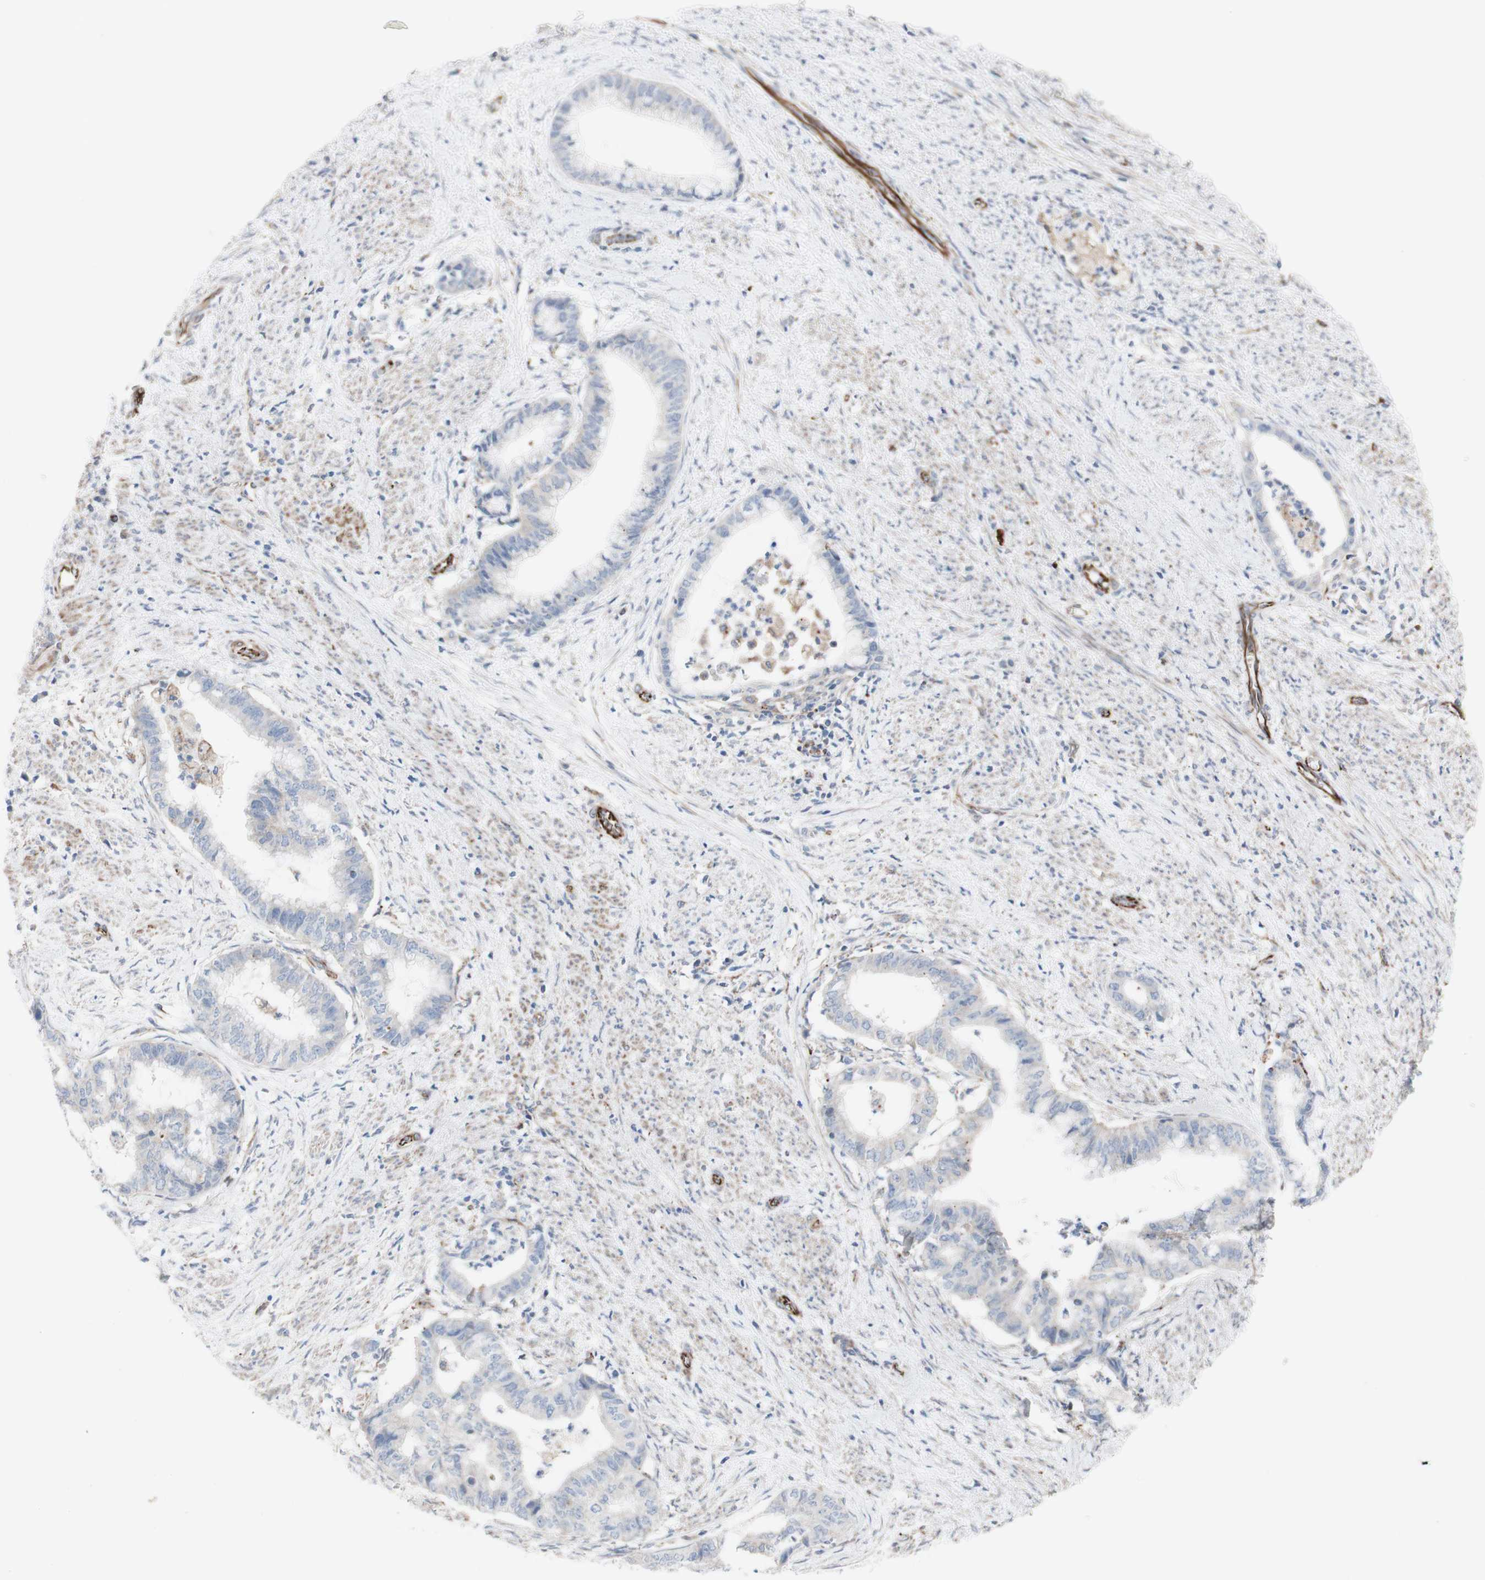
{"staining": {"intensity": "negative", "quantity": "none", "location": "none"}, "tissue": "endometrial cancer", "cell_type": "Tumor cells", "image_type": "cancer", "snomed": [{"axis": "morphology", "description": "Necrosis, NOS"}, {"axis": "morphology", "description": "Adenocarcinoma, NOS"}, {"axis": "topography", "description": "Endometrium"}], "caption": "A photomicrograph of human endometrial adenocarcinoma is negative for staining in tumor cells.", "gene": "AGPAT5", "patient": {"sex": "female", "age": 79}}